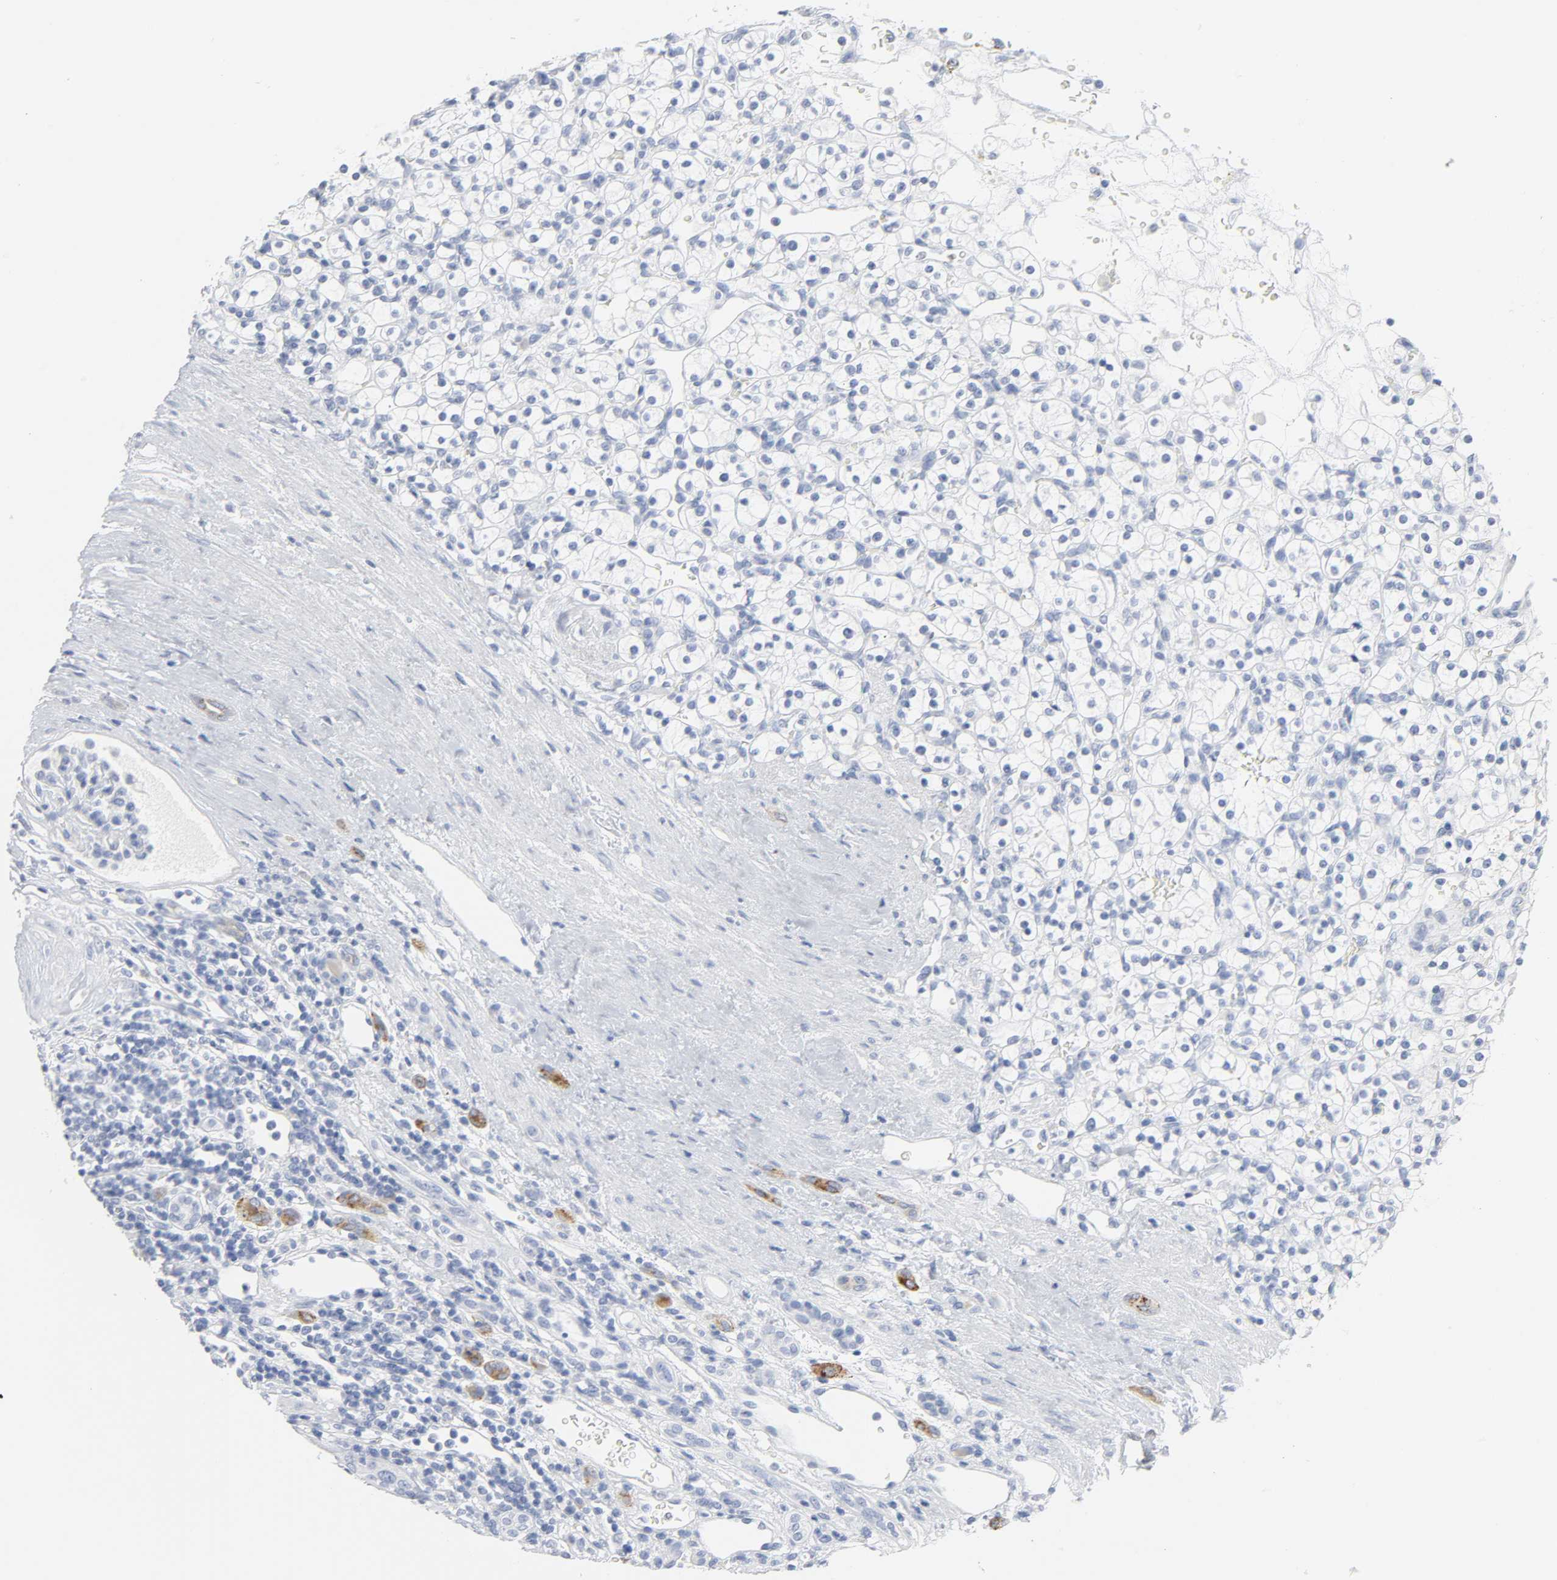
{"staining": {"intensity": "negative", "quantity": "none", "location": "none"}, "tissue": "renal cancer", "cell_type": "Tumor cells", "image_type": "cancer", "snomed": [{"axis": "morphology", "description": "Normal tissue, NOS"}, {"axis": "morphology", "description": "Adenocarcinoma, NOS"}, {"axis": "topography", "description": "Kidney"}], "caption": "Tumor cells show no significant protein positivity in adenocarcinoma (renal).", "gene": "ACP3", "patient": {"sex": "female", "age": 55}}